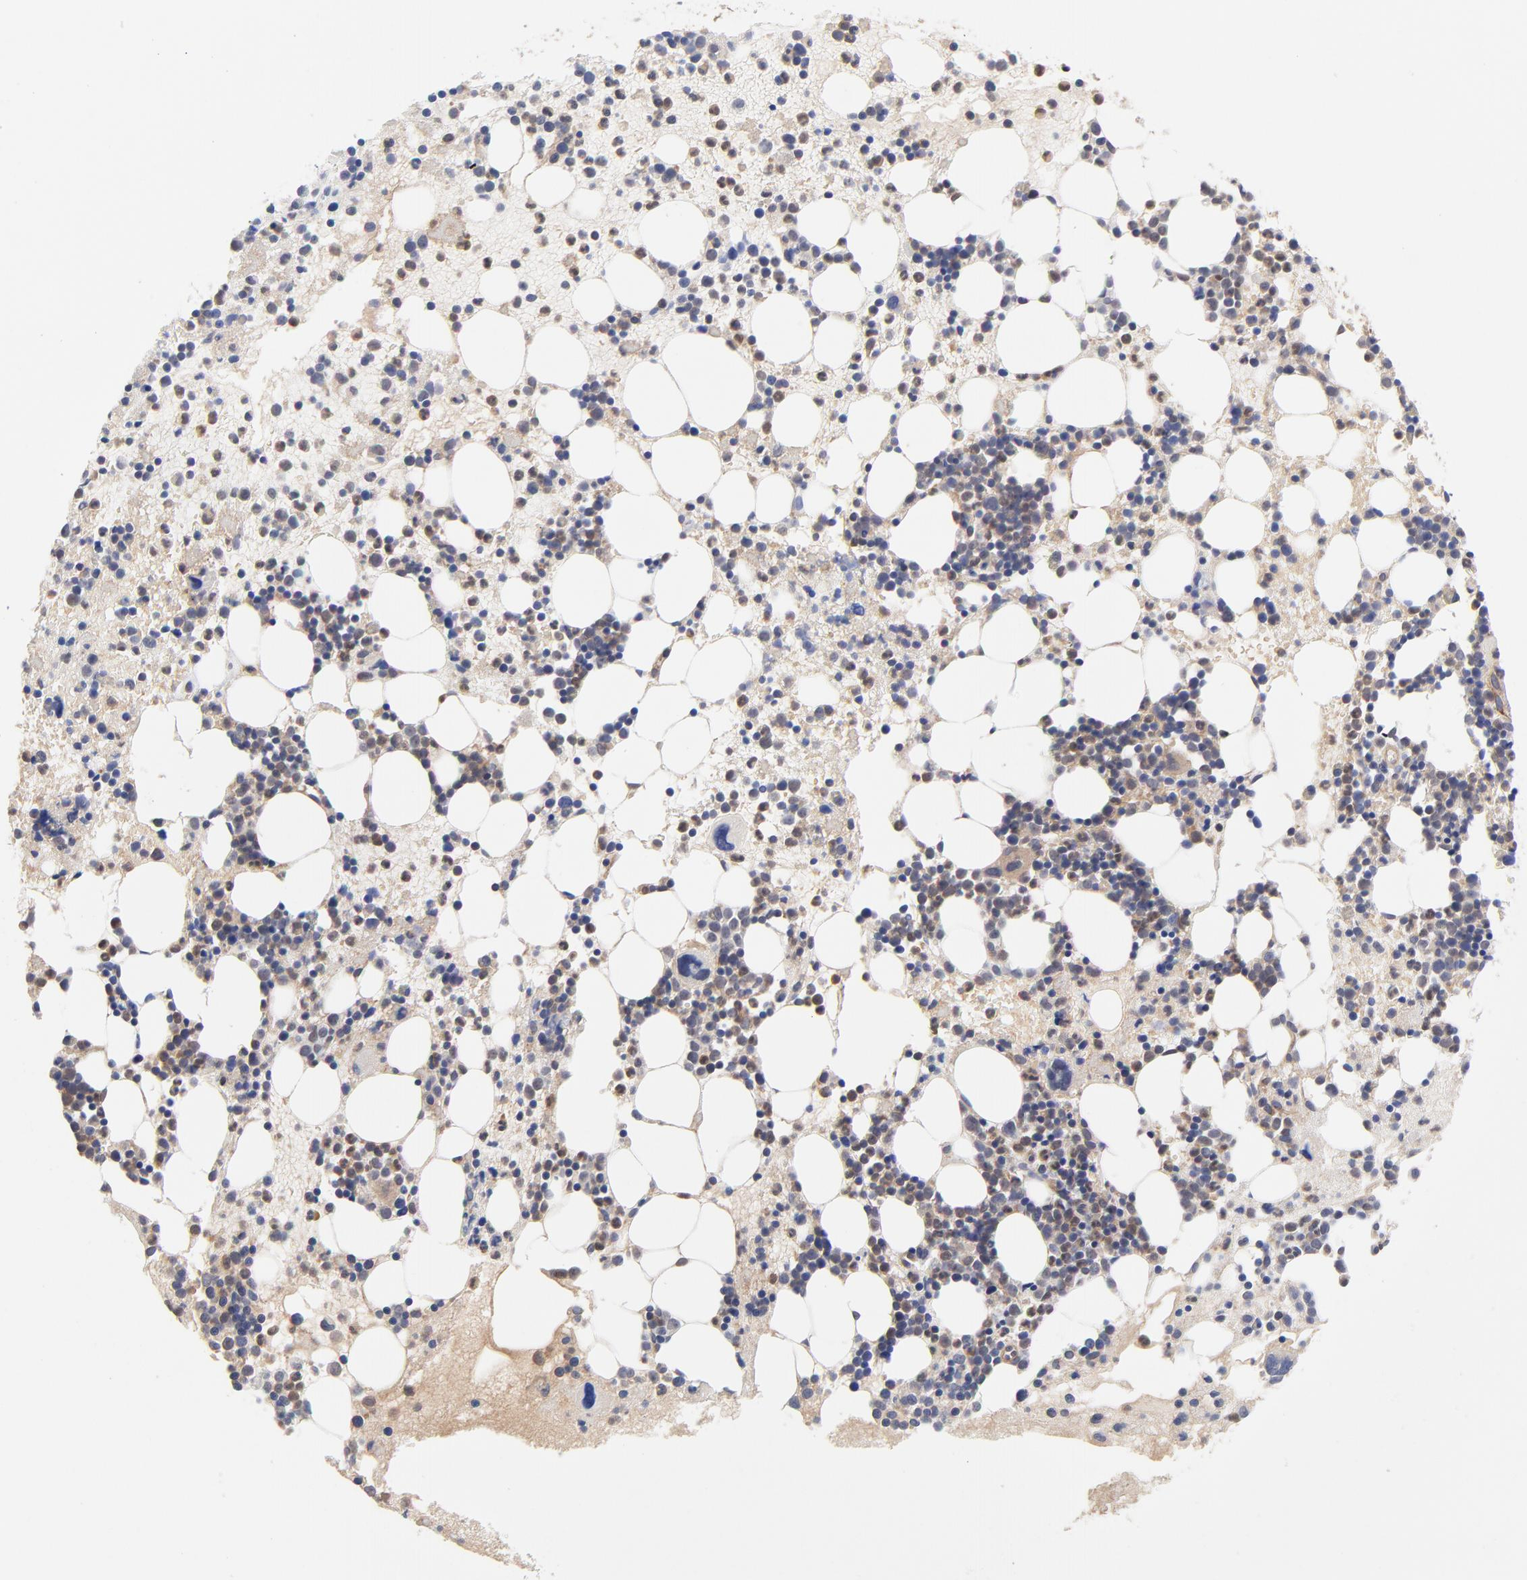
{"staining": {"intensity": "moderate", "quantity": "25%-75%", "location": "cytoplasmic/membranous"}, "tissue": "bone marrow", "cell_type": "Hematopoietic cells", "image_type": "normal", "snomed": [{"axis": "morphology", "description": "Normal tissue, NOS"}, {"axis": "topography", "description": "Bone marrow"}], "caption": "Protein analysis of benign bone marrow displays moderate cytoplasmic/membranous staining in about 25%-75% of hematopoietic cells.", "gene": "PCMT1", "patient": {"sex": "male", "age": 15}}